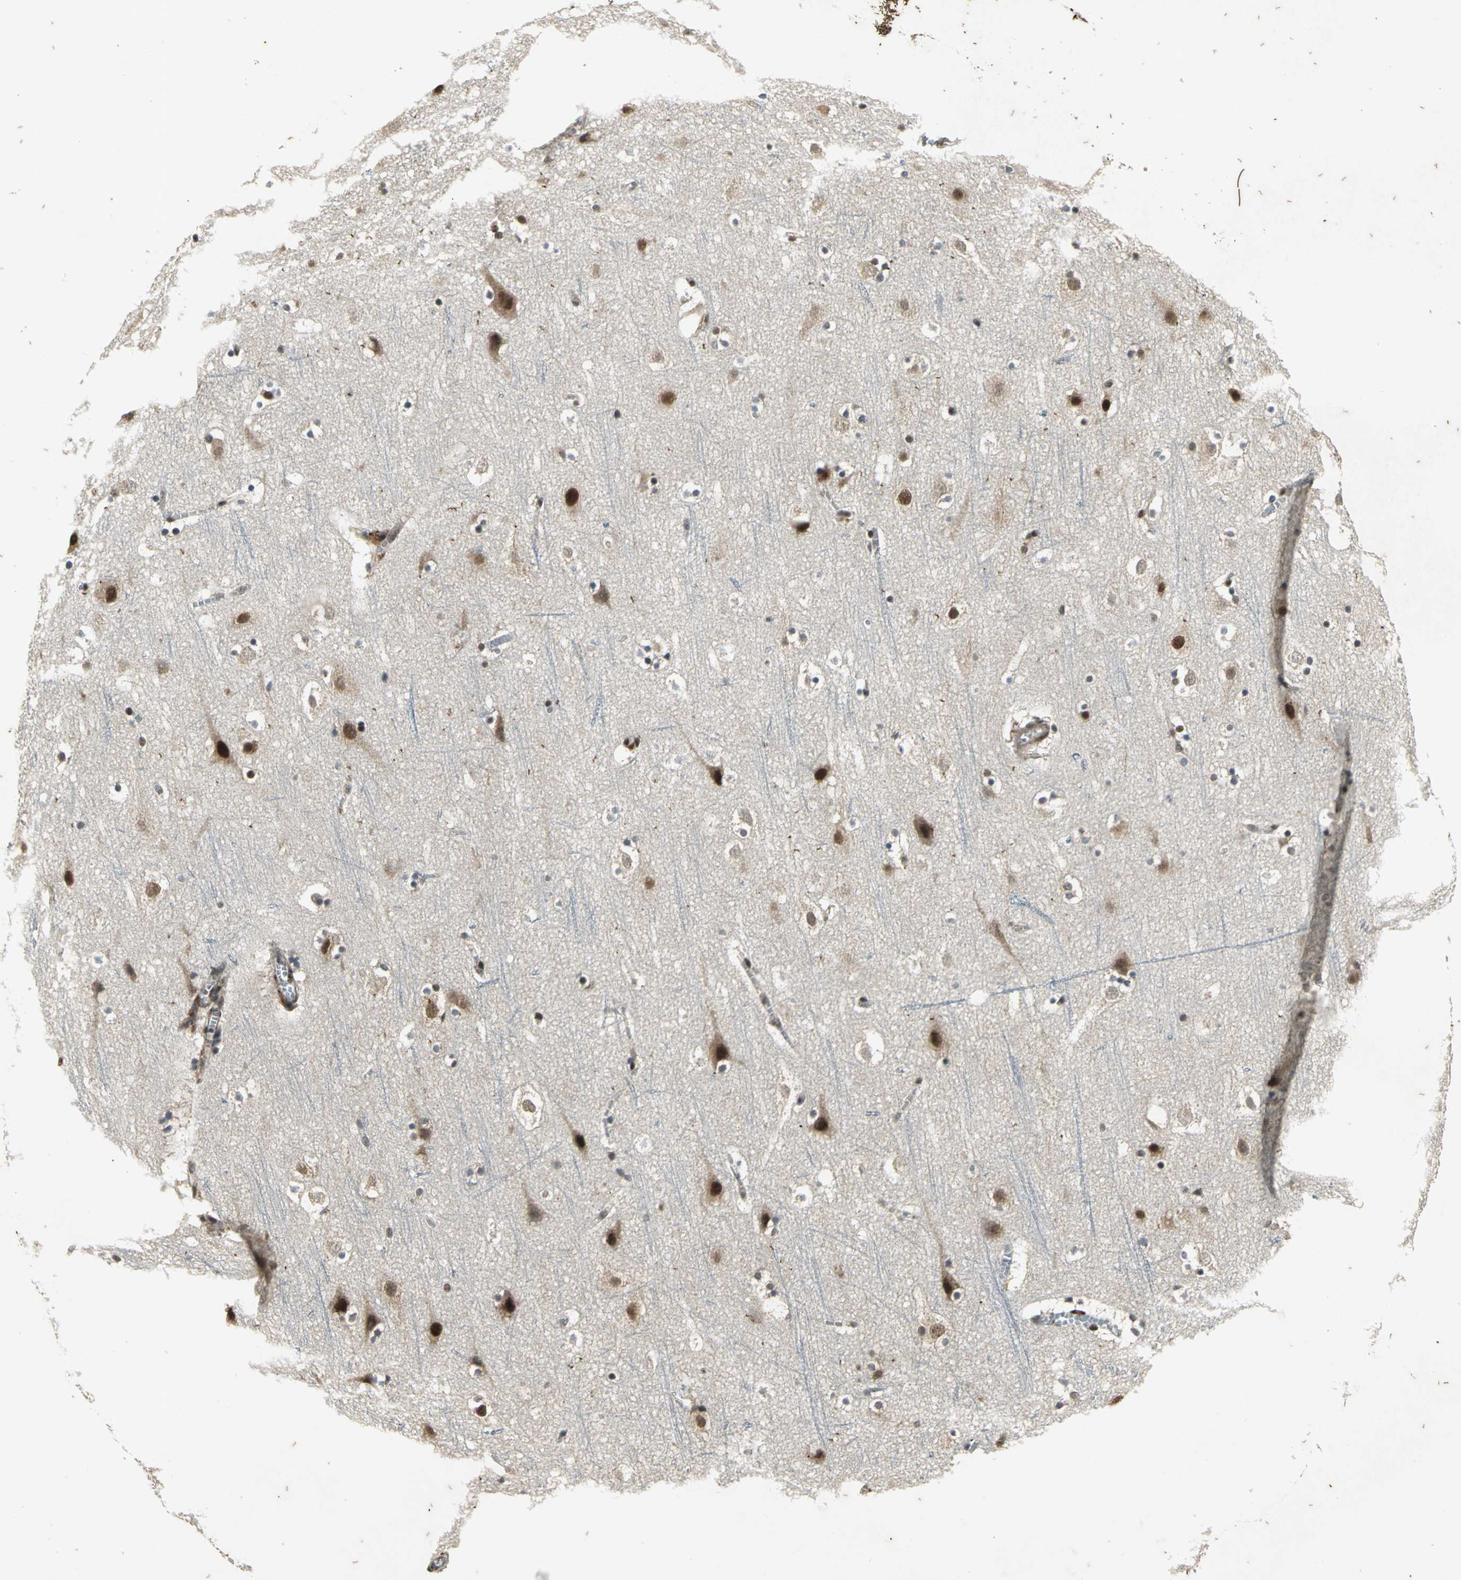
{"staining": {"intensity": "weak", "quantity": ">75%", "location": "cytoplasmic/membranous,nuclear"}, "tissue": "cerebral cortex", "cell_type": "Endothelial cells", "image_type": "normal", "snomed": [{"axis": "morphology", "description": "Normal tissue, NOS"}, {"axis": "topography", "description": "Cerebral cortex"}], "caption": "This histopathology image shows benign cerebral cortex stained with IHC to label a protein in brown. The cytoplasmic/membranous,nuclear of endothelial cells show weak positivity for the protein. Nuclei are counter-stained blue.", "gene": "NOTCH3", "patient": {"sex": "male", "age": 45}}